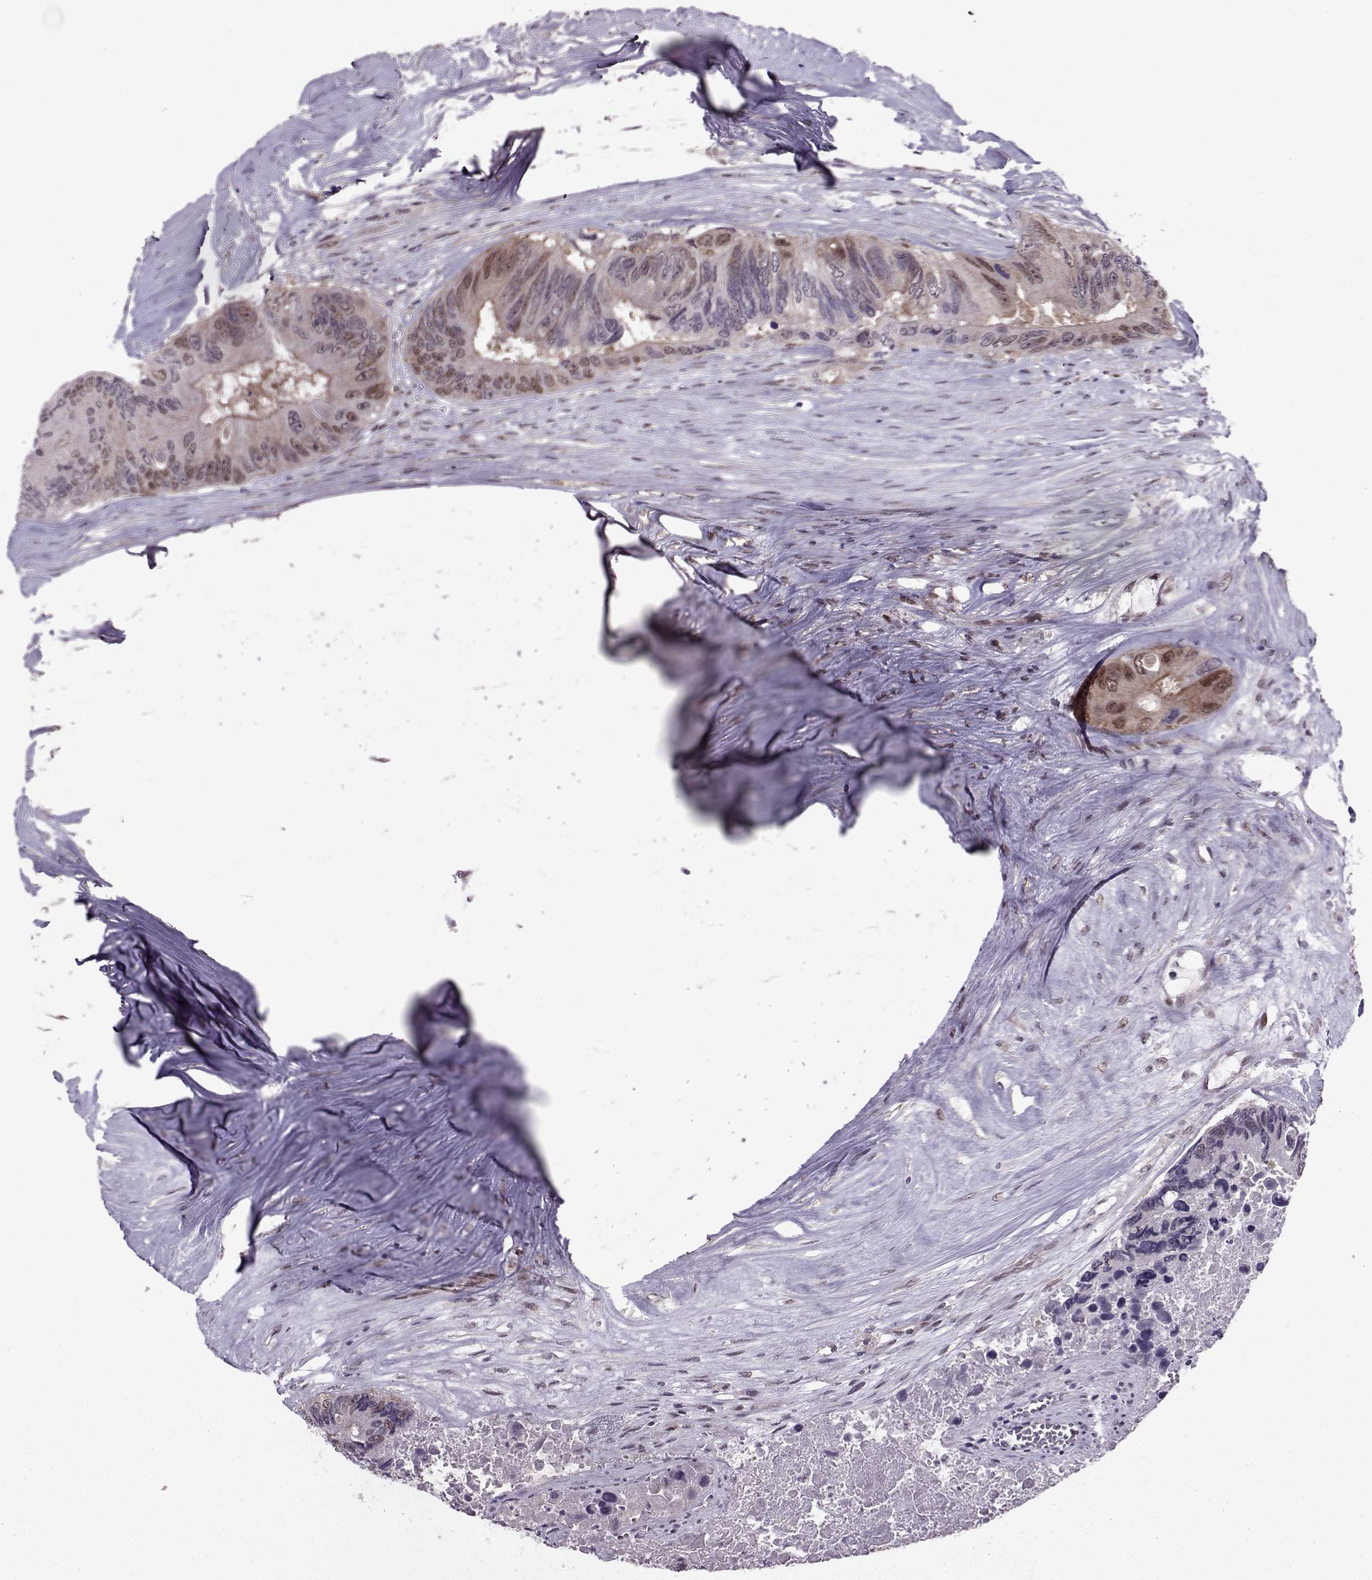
{"staining": {"intensity": "weak", "quantity": "<25%", "location": "nuclear"}, "tissue": "colorectal cancer", "cell_type": "Tumor cells", "image_type": "cancer", "snomed": [{"axis": "morphology", "description": "Adenocarcinoma, NOS"}, {"axis": "topography", "description": "Colon"}], "caption": "This is an immunohistochemistry photomicrograph of human colorectal cancer. There is no expression in tumor cells.", "gene": "CDK4", "patient": {"sex": "female", "age": 48}}